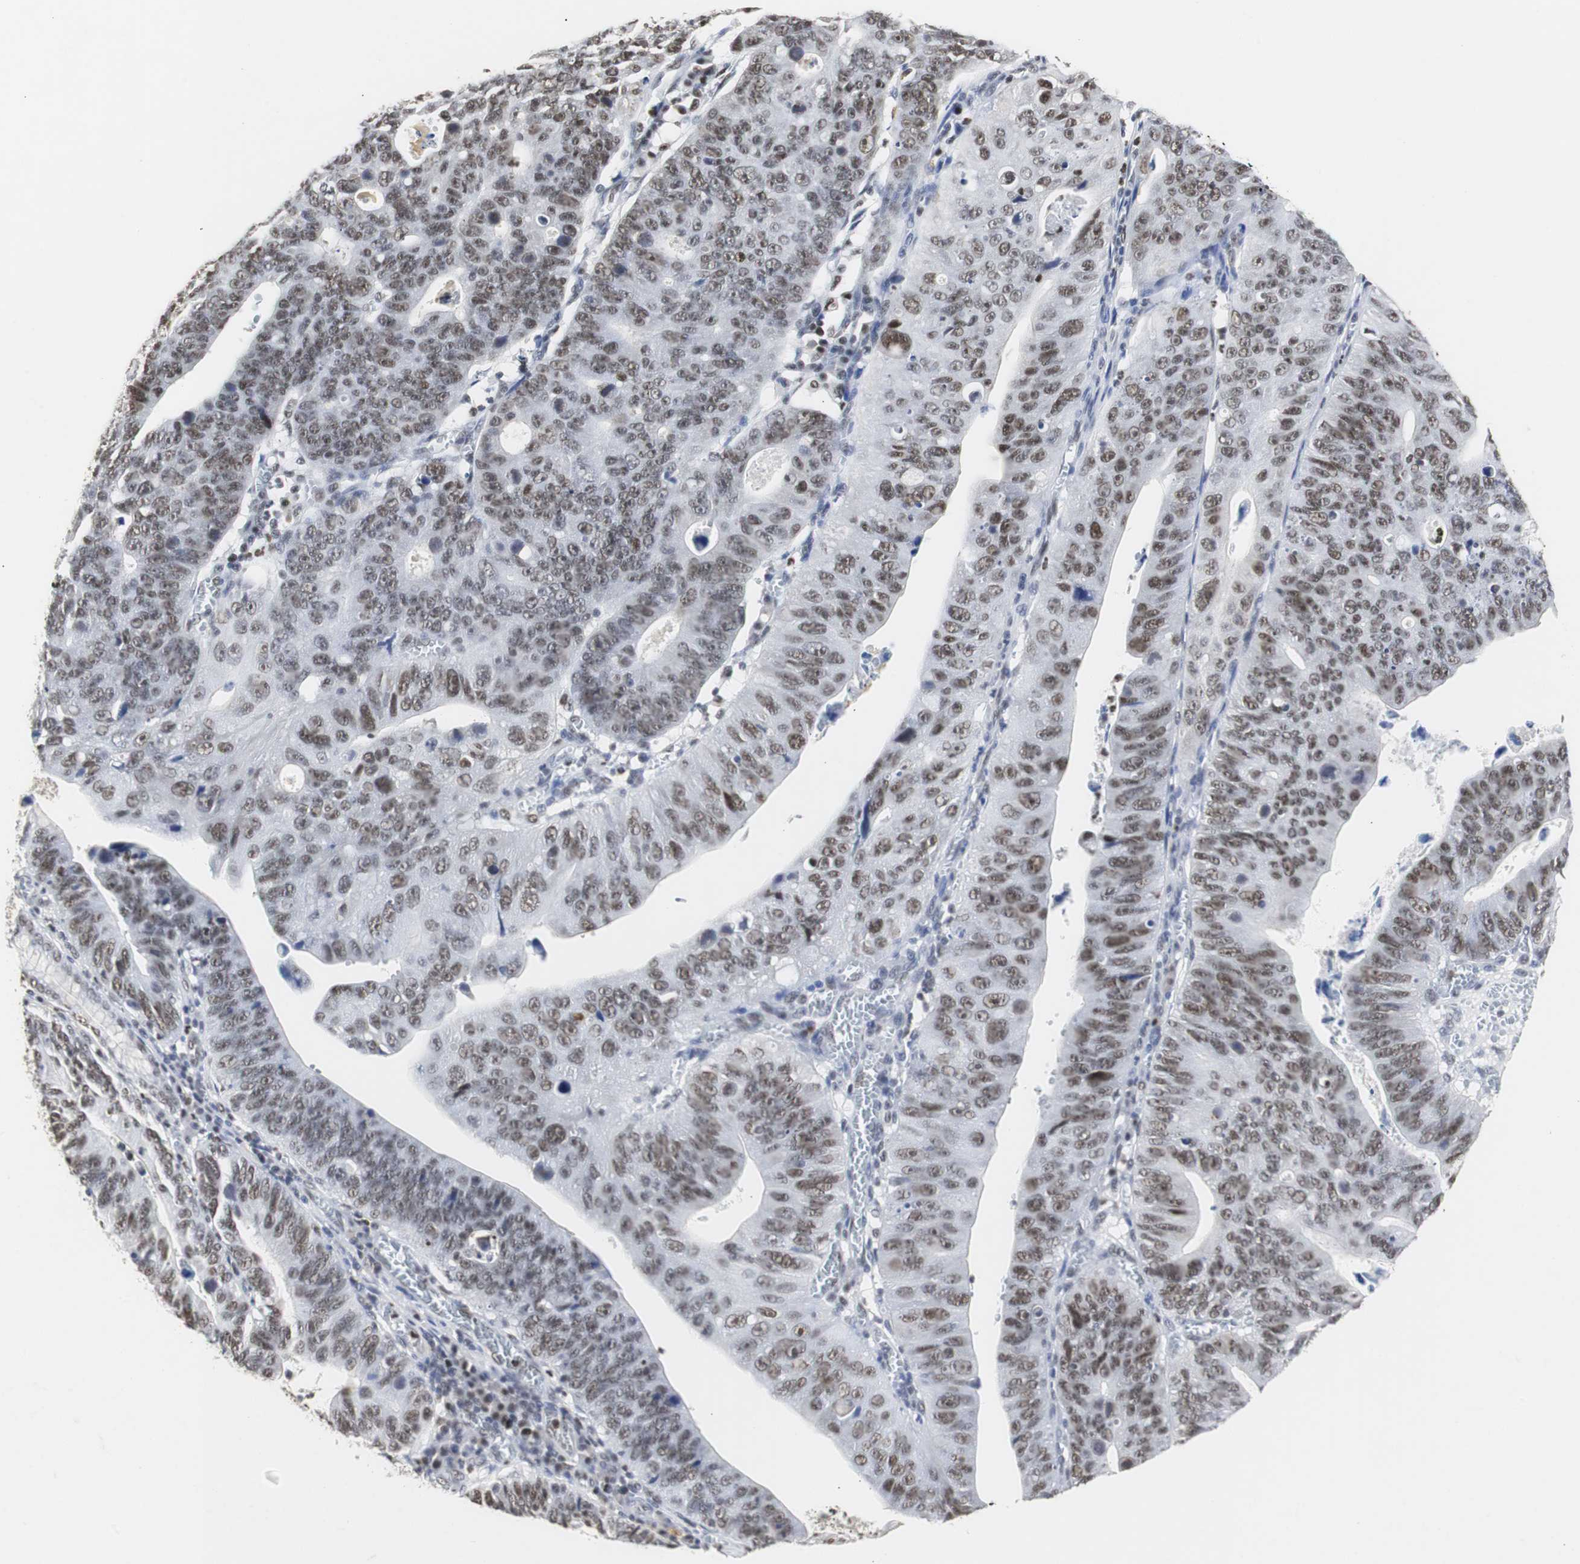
{"staining": {"intensity": "moderate", "quantity": ">75%", "location": "nuclear"}, "tissue": "stomach cancer", "cell_type": "Tumor cells", "image_type": "cancer", "snomed": [{"axis": "morphology", "description": "Adenocarcinoma, NOS"}, {"axis": "topography", "description": "Stomach"}], "caption": "Moderate nuclear expression for a protein is present in approximately >75% of tumor cells of adenocarcinoma (stomach) using immunohistochemistry (IHC).", "gene": "ZFC3H1", "patient": {"sex": "male", "age": 59}}